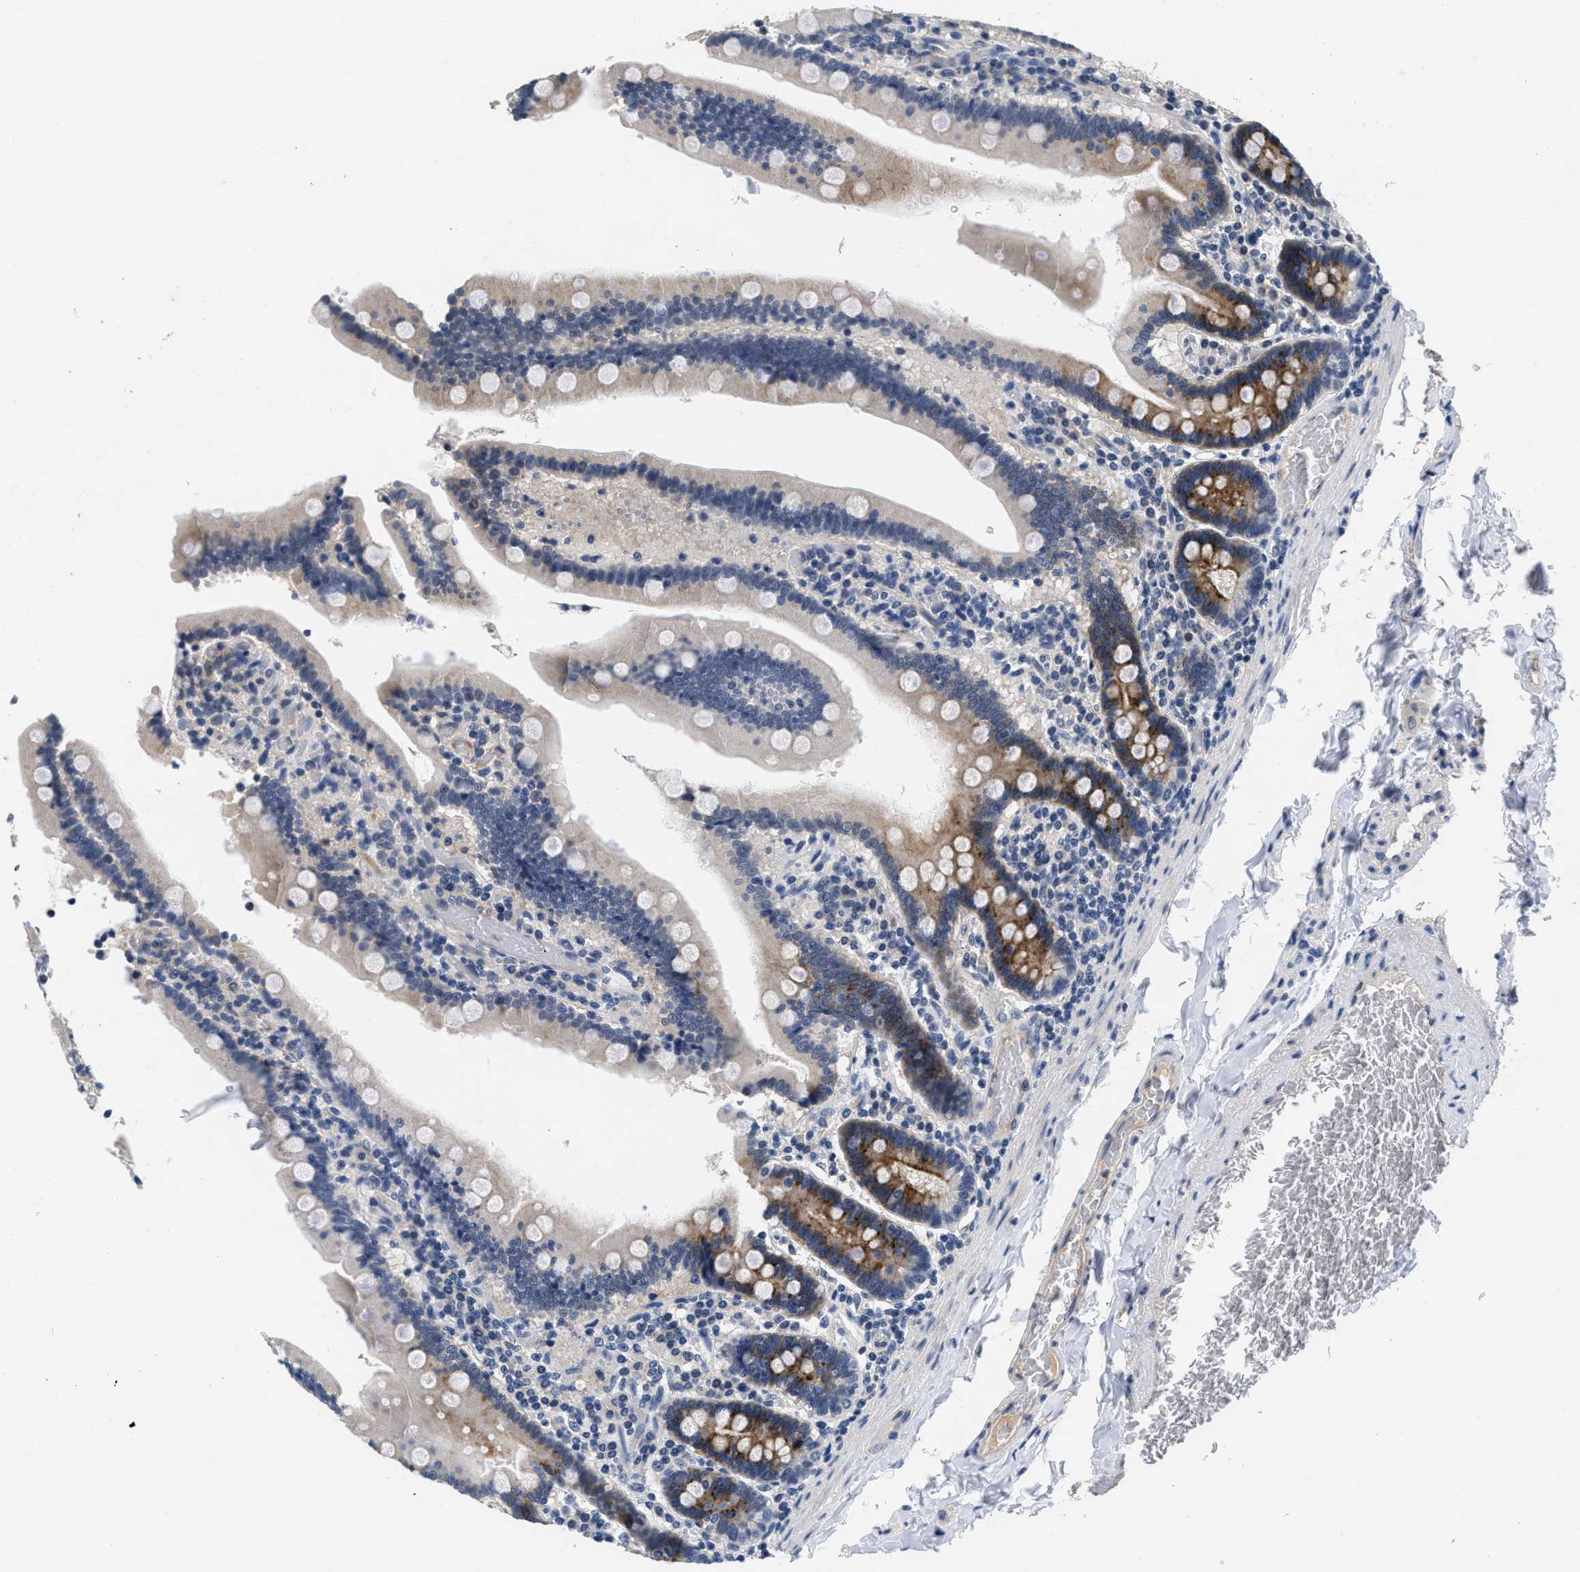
{"staining": {"intensity": "strong", "quantity": "25%-75%", "location": "cytoplasmic/membranous"}, "tissue": "duodenum", "cell_type": "Glandular cells", "image_type": "normal", "snomed": [{"axis": "morphology", "description": "Normal tissue, NOS"}, {"axis": "topography", "description": "Duodenum"}], "caption": "IHC (DAB) staining of benign duodenum shows strong cytoplasmic/membranous protein positivity in about 25%-75% of glandular cells.", "gene": "ANGPT1", "patient": {"sex": "female", "age": 53}}